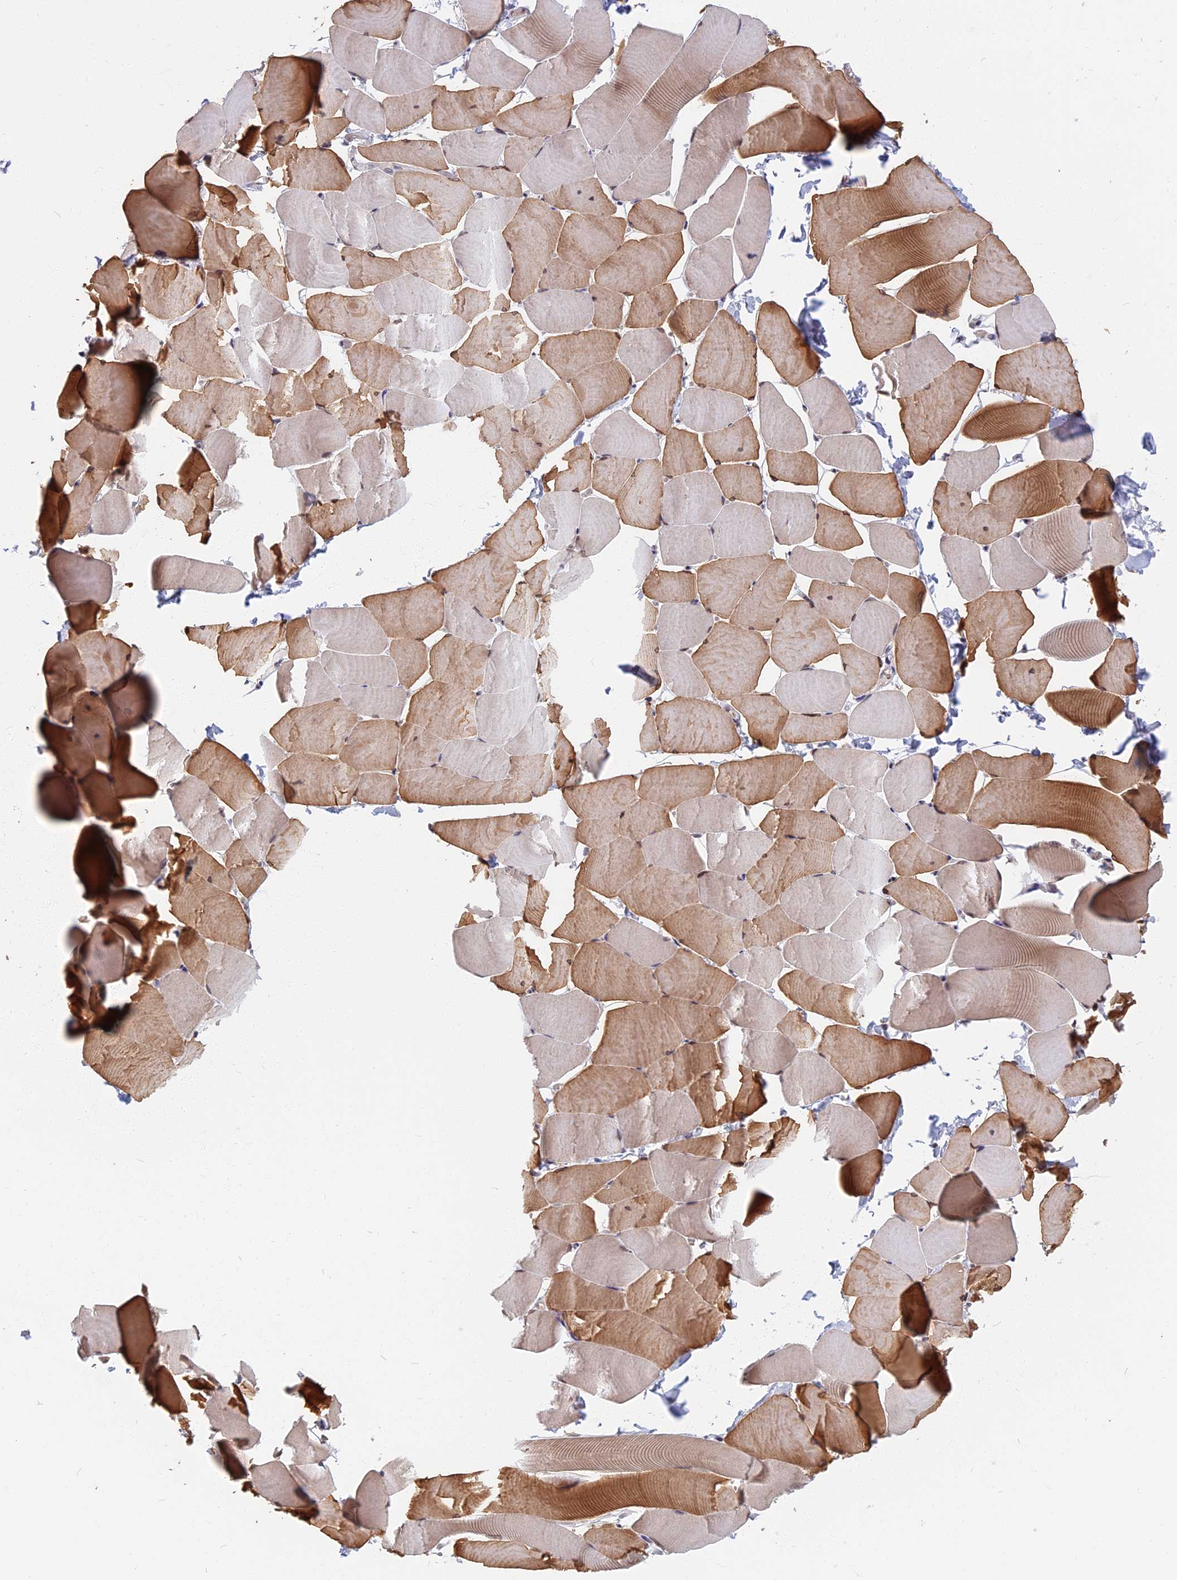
{"staining": {"intensity": "moderate", "quantity": "25%-75%", "location": "cytoplasmic/membranous"}, "tissue": "skeletal muscle", "cell_type": "Myocytes", "image_type": "normal", "snomed": [{"axis": "morphology", "description": "Normal tissue, NOS"}, {"axis": "topography", "description": "Skeletal muscle"}], "caption": "Protein staining exhibits moderate cytoplasmic/membranous expression in about 25%-75% of myocytes in normal skeletal muscle.", "gene": "CCDC113", "patient": {"sex": "male", "age": 25}}